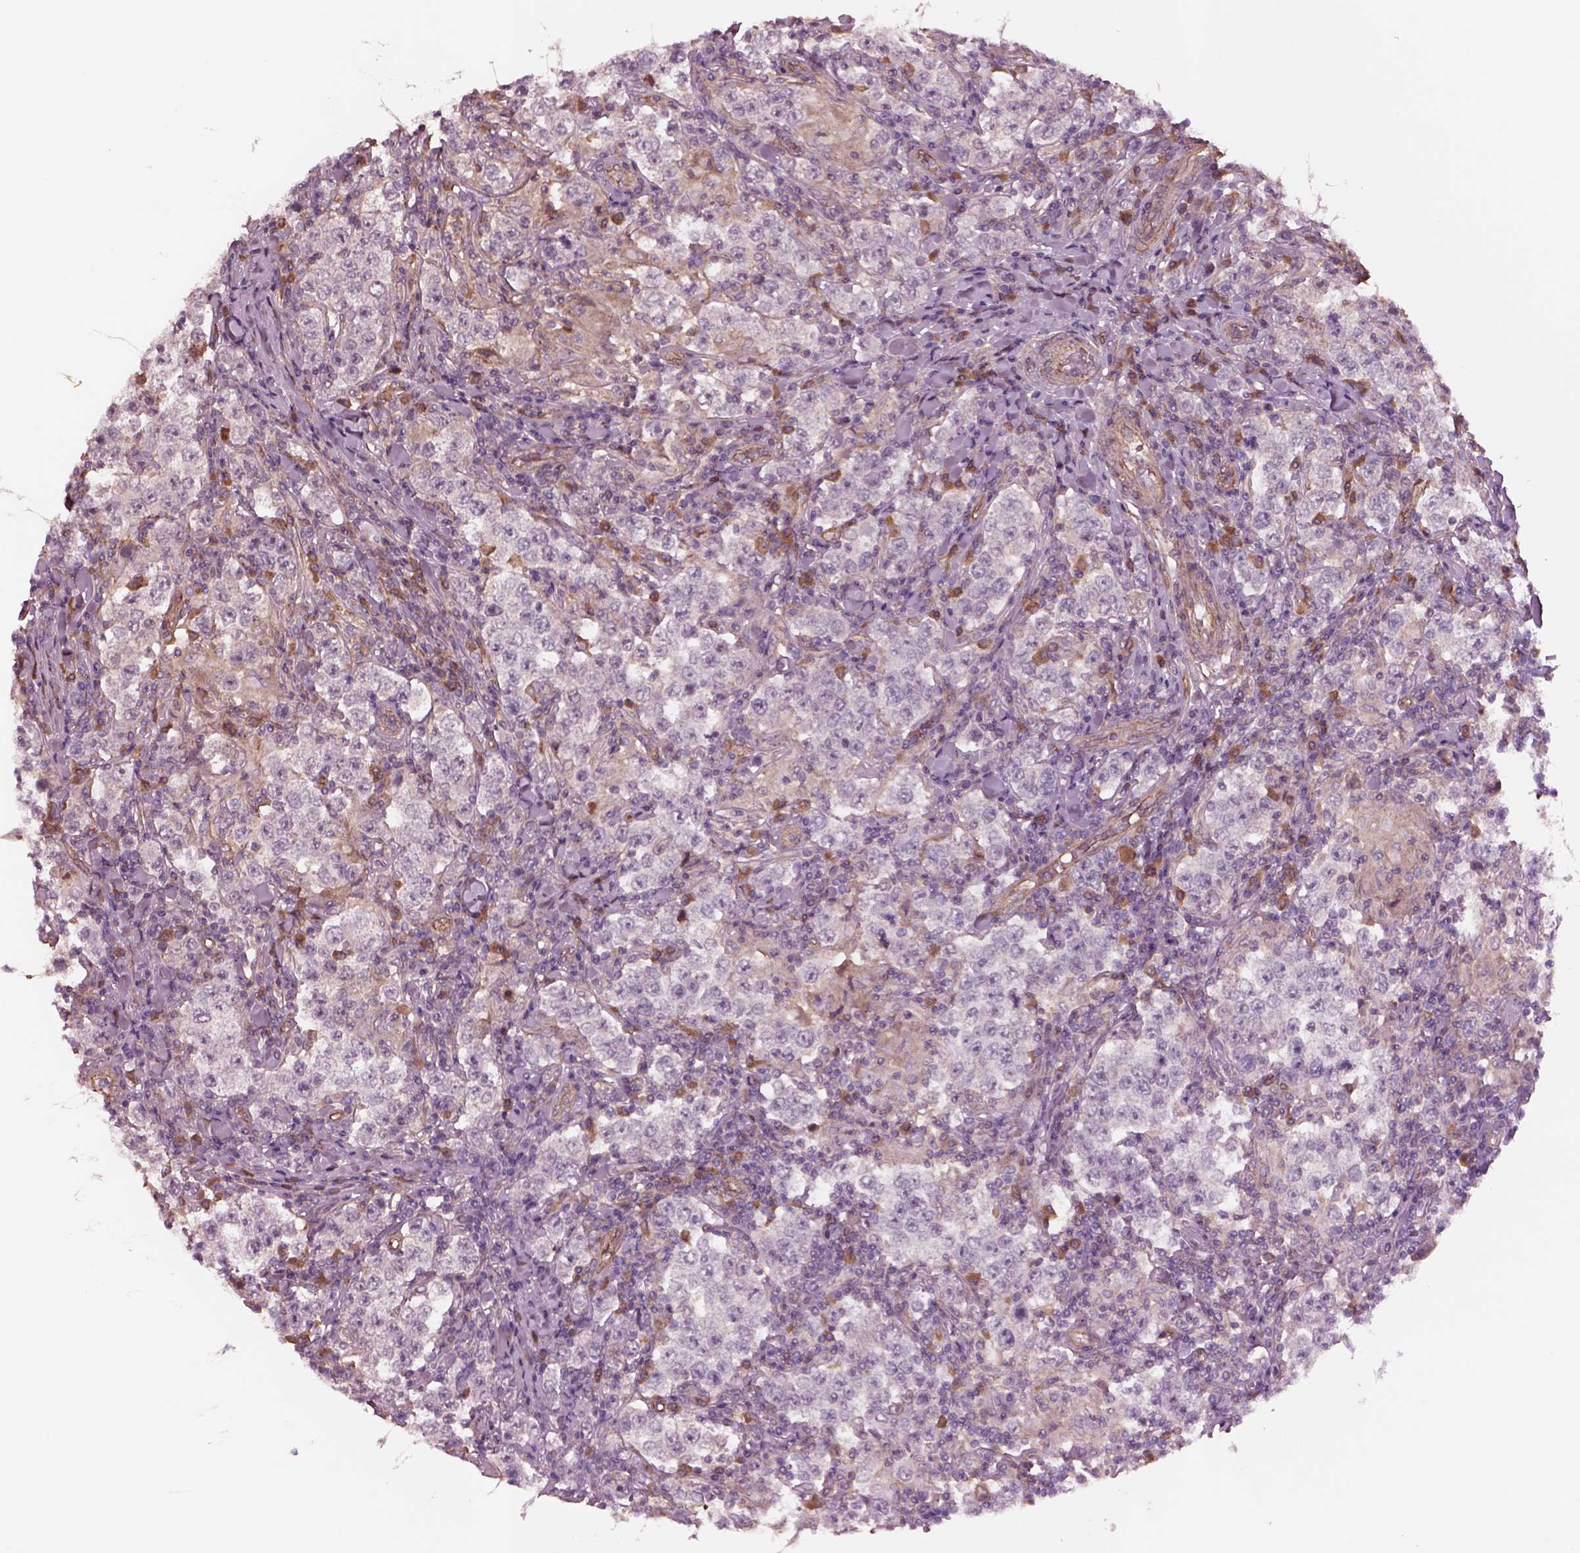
{"staining": {"intensity": "negative", "quantity": "none", "location": "none"}, "tissue": "testis cancer", "cell_type": "Tumor cells", "image_type": "cancer", "snomed": [{"axis": "morphology", "description": "Seminoma, NOS"}, {"axis": "morphology", "description": "Carcinoma, Embryonal, NOS"}, {"axis": "topography", "description": "Testis"}], "caption": "This is an immunohistochemistry (IHC) histopathology image of testis cancer. There is no expression in tumor cells.", "gene": "HTR1B", "patient": {"sex": "male", "age": 41}}